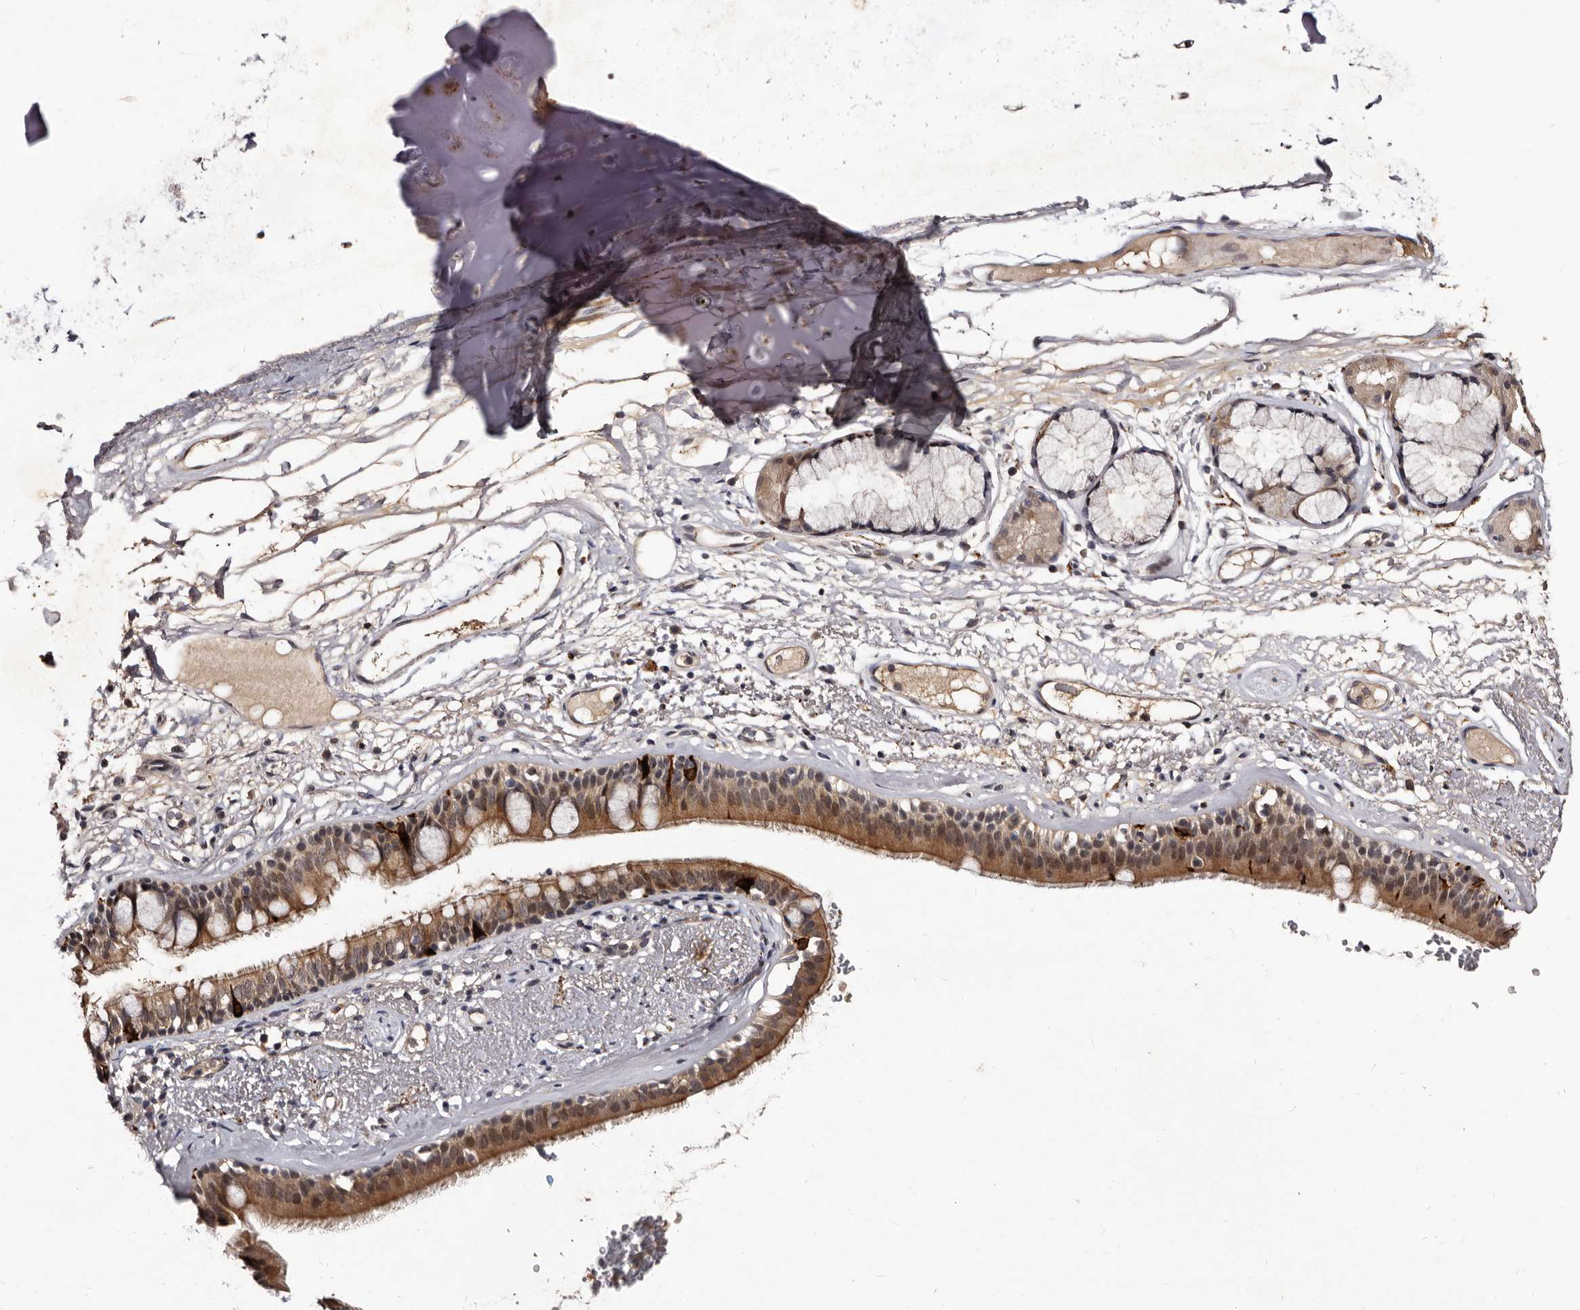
{"staining": {"intensity": "moderate", "quantity": ">75%", "location": "nuclear"}, "tissue": "adipose tissue", "cell_type": "Adipocytes", "image_type": "normal", "snomed": [{"axis": "morphology", "description": "Normal tissue, NOS"}, {"axis": "topography", "description": "Cartilage tissue"}], "caption": "The photomicrograph exhibits immunohistochemical staining of unremarkable adipose tissue. There is moderate nuclear staining is appreciated in approximately >75% of adipocytes. The staining was performed using DAB (3,3'-diaminobenzidine), with brown indicating positive protein expression. Nuclei are stained blue with hematoxylin.", "gene": "LANCL2", "patient": {"sex": "female", "age": 63}}